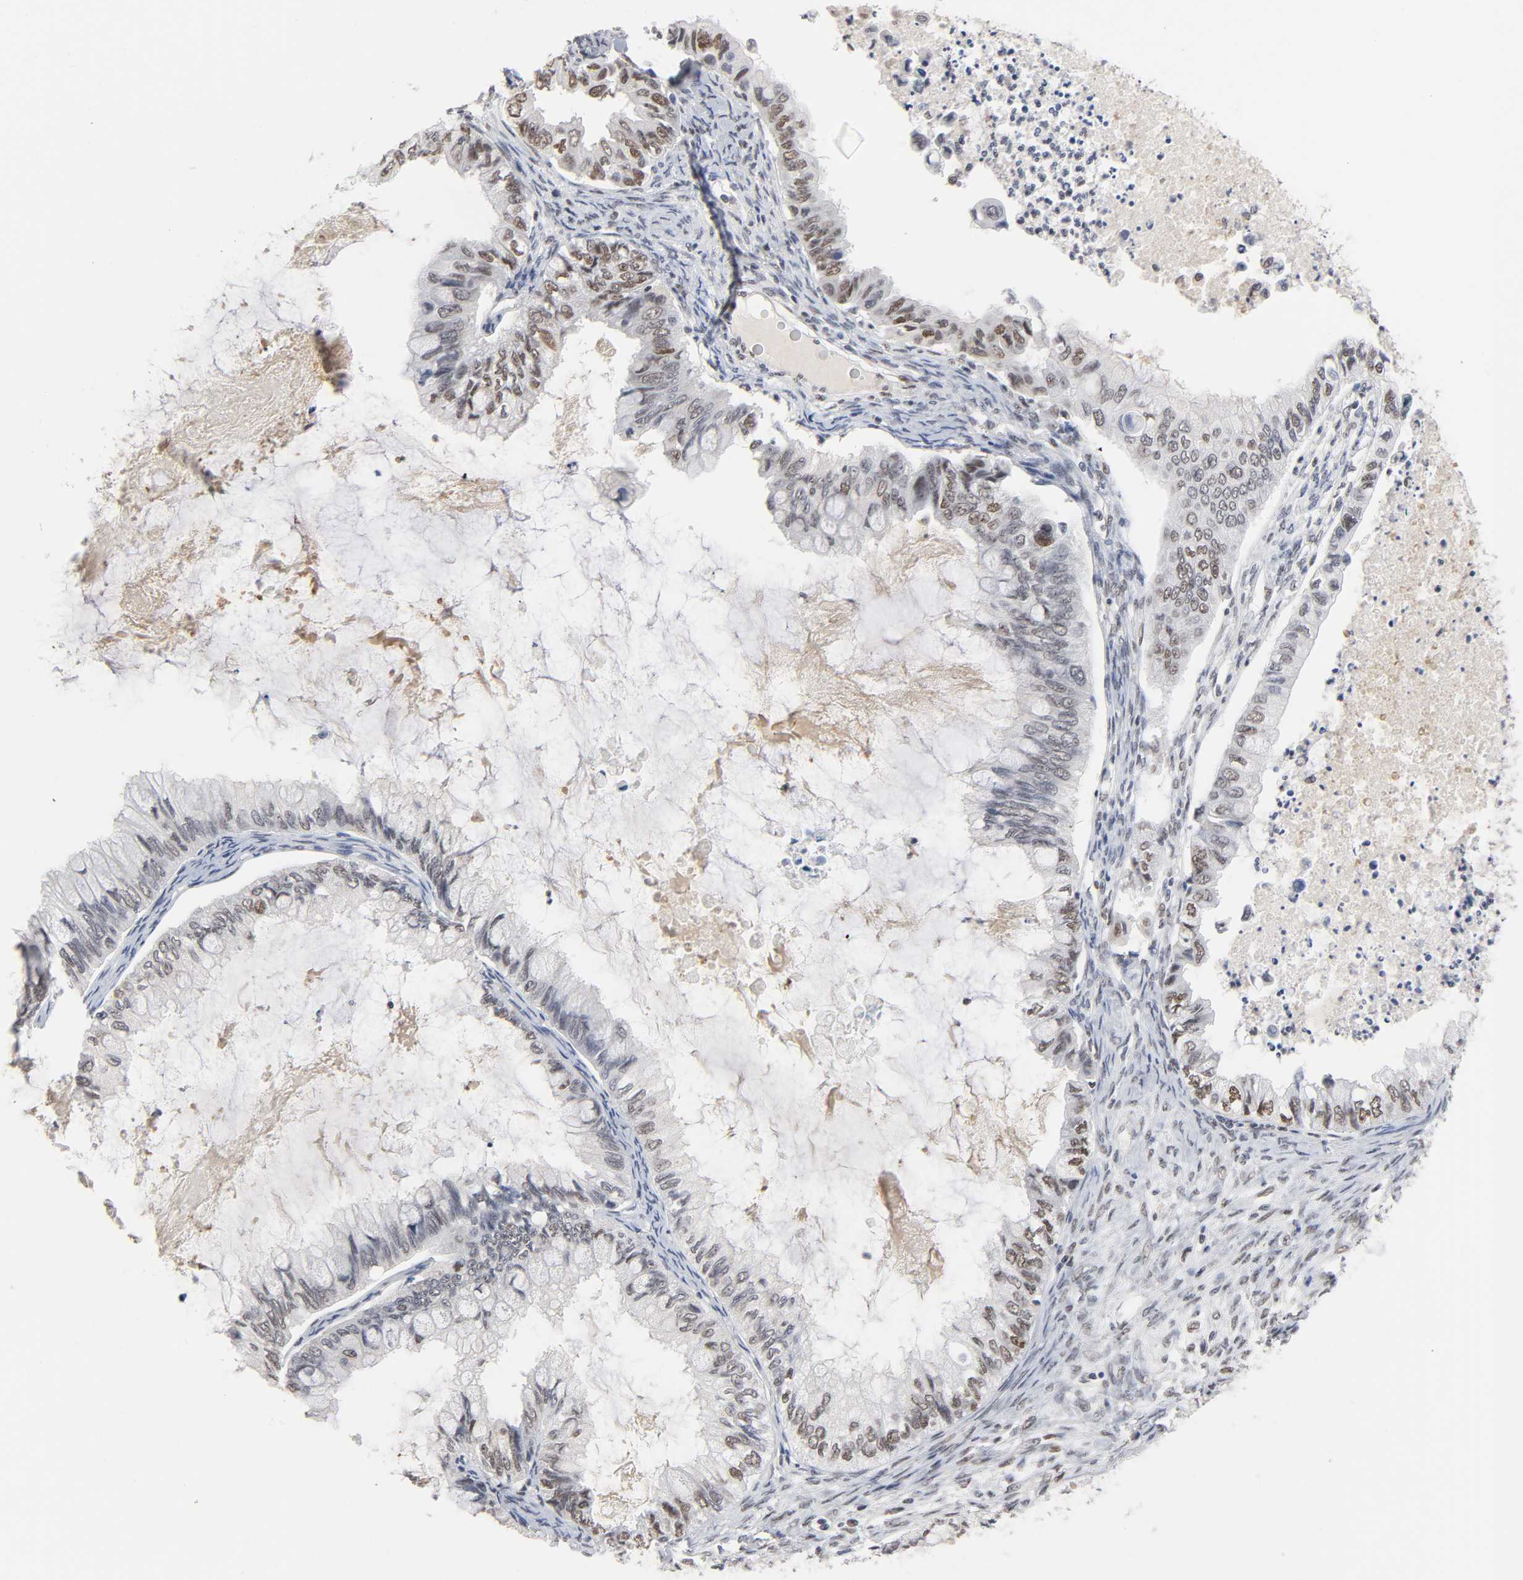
{"staining": {"intensity": "weak", "quantity": "25%-75%", "location": "nuclear"}, "tissue": "ovarian cancer", "cell_type": "Tumor cells", "image_type": "cancer", "snomed": [{"axis": "morphology", "description": "Cystadenocarcinoma, mucinous, NOS"}, {"axis": "topography", "description": "Ovary"}], "caption": "Immunohistochemistry (DAB) staining of human ovarian cancer (mucinous cystadenocarcinoma) shows weak nuclear protein staining in about 25%-75% of tumor cells. The protein is shown in brown color, while the nuclei are stained blue.", "gene": "TRIM33", "patient": {"sex": "female", "age": 80}}